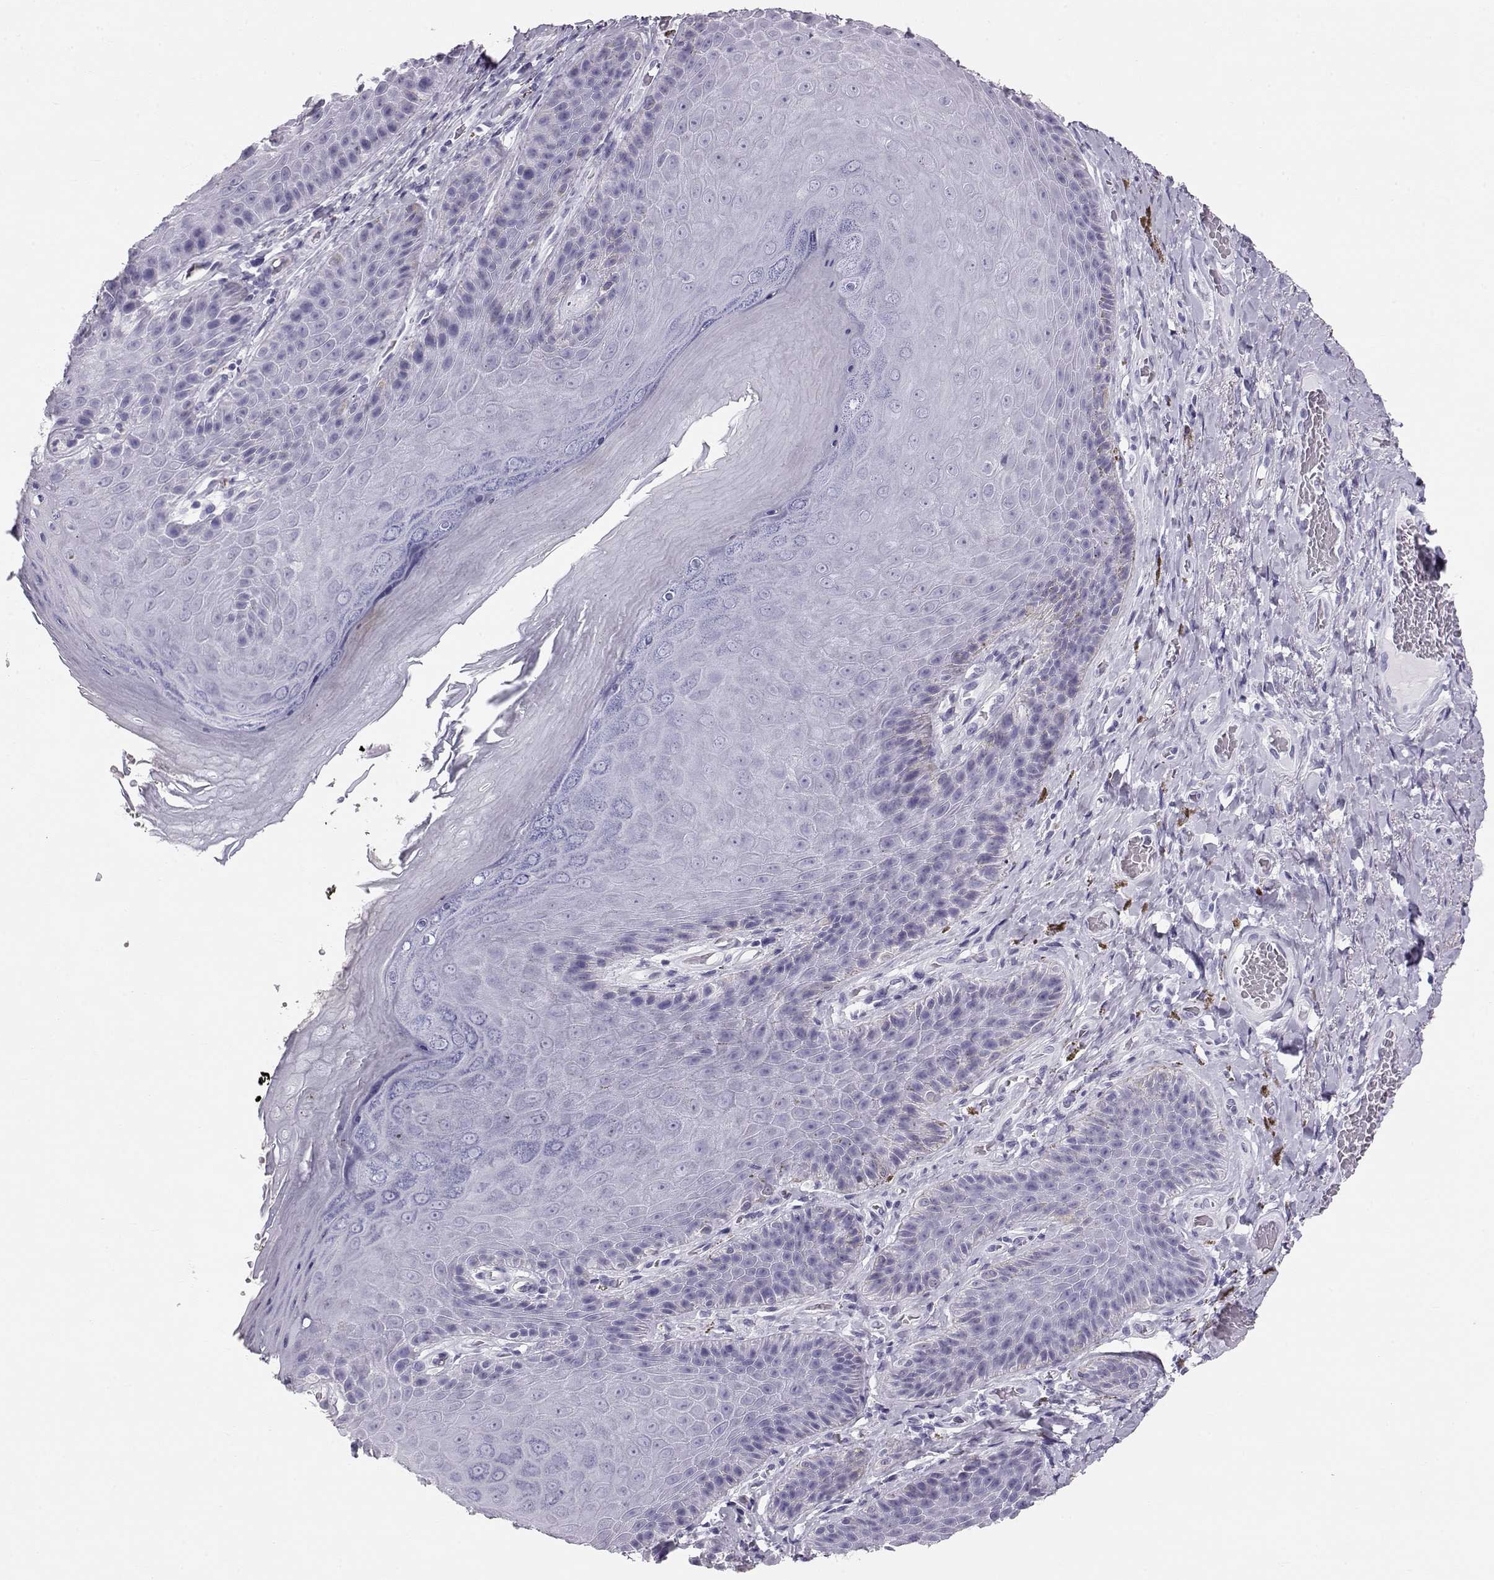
{"staining": {"intensity": "negative", "quantity": "none", "location": "none"}, "tissue": "skin", "cell_type": "Epidermal cells", "image_type": "normal", "snomed": [{"axis": "morphology", "description": "Normal tissue, NOS"}, {"axis": "topography", "description": "Skeletal muscle"}, {"axis": "topography", "description": "Anal"}, {"axis": "topography", "description": "Peripheral nerve tissue"}], "caption": "This histopathology image is of normal skin stained with immunohistochemistry to label a protein in brown with the nuclei are counter-stained blue. There is no positivity in epidermal cells. (DAB (3,3'-diaminobenzidine) immunohistochemistry with hematoxylin counter stain).", "gene": "RD3", "patient": {"sex": "male", "age": 53}}